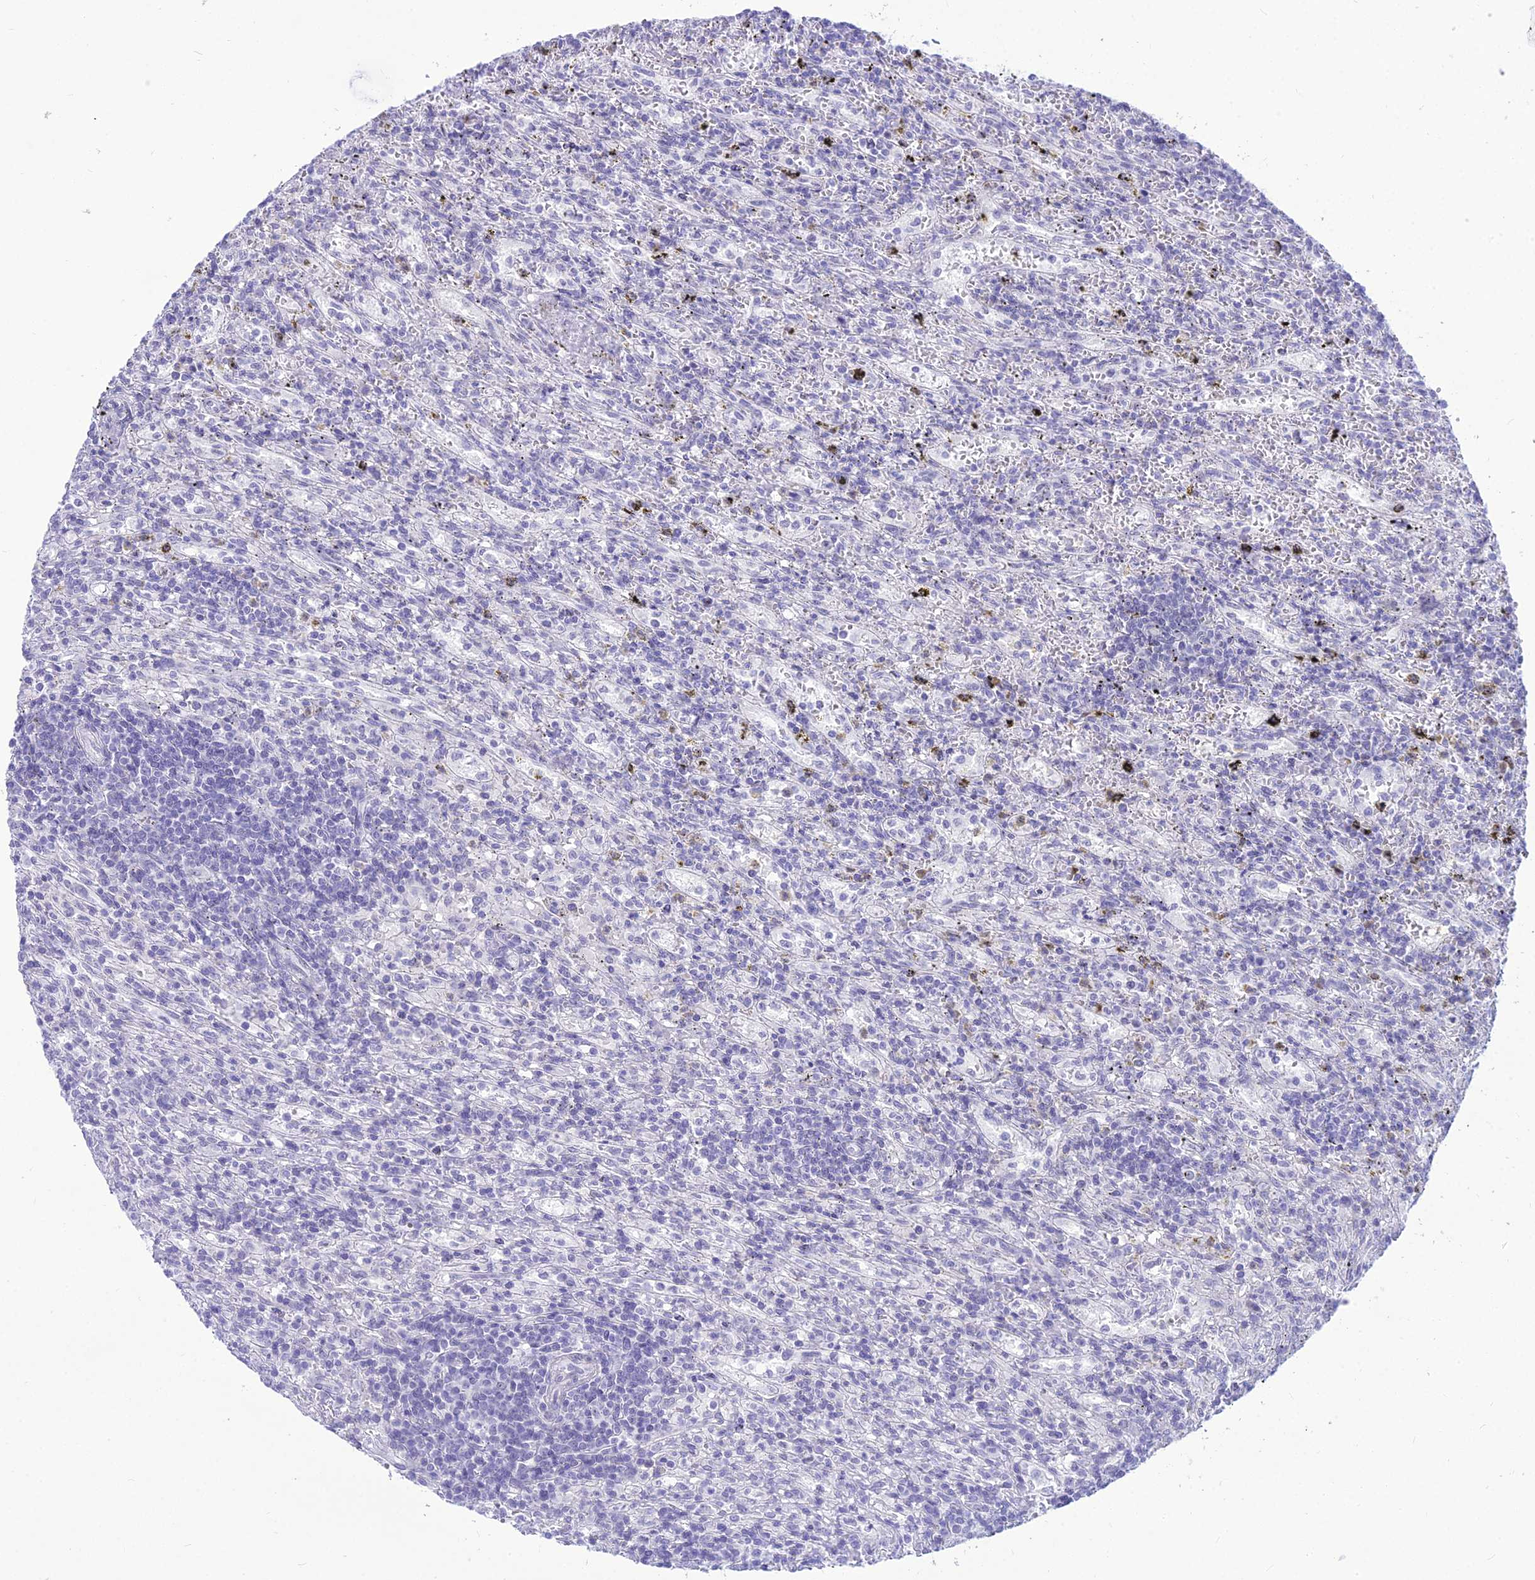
{"staining": {"intensity": "negative", "quantity": "none", "location": "none"}, "tissue": "lymphoma", "cell_type": "Tumor cells", "image_type": "cancer", "snomed": [{"axis": "morphology", "description": "Malignant lymphoma, non-Hodgkin's type, Low grade"}, {"axis": "topography", "description": "Spleen"}], "caption": "DAB immunohistochemical staining of lymphoma displays no significant expression in tumor cells. Brightfield microscopy of immunohistochemistry (IHC) stained with DAB (3,3'-diaminobenzidine) (brown) and hematoxylin (blue), captured at high magnification.", "gene": "DHX40", "patient": {"sex": "male", "age": 76}}